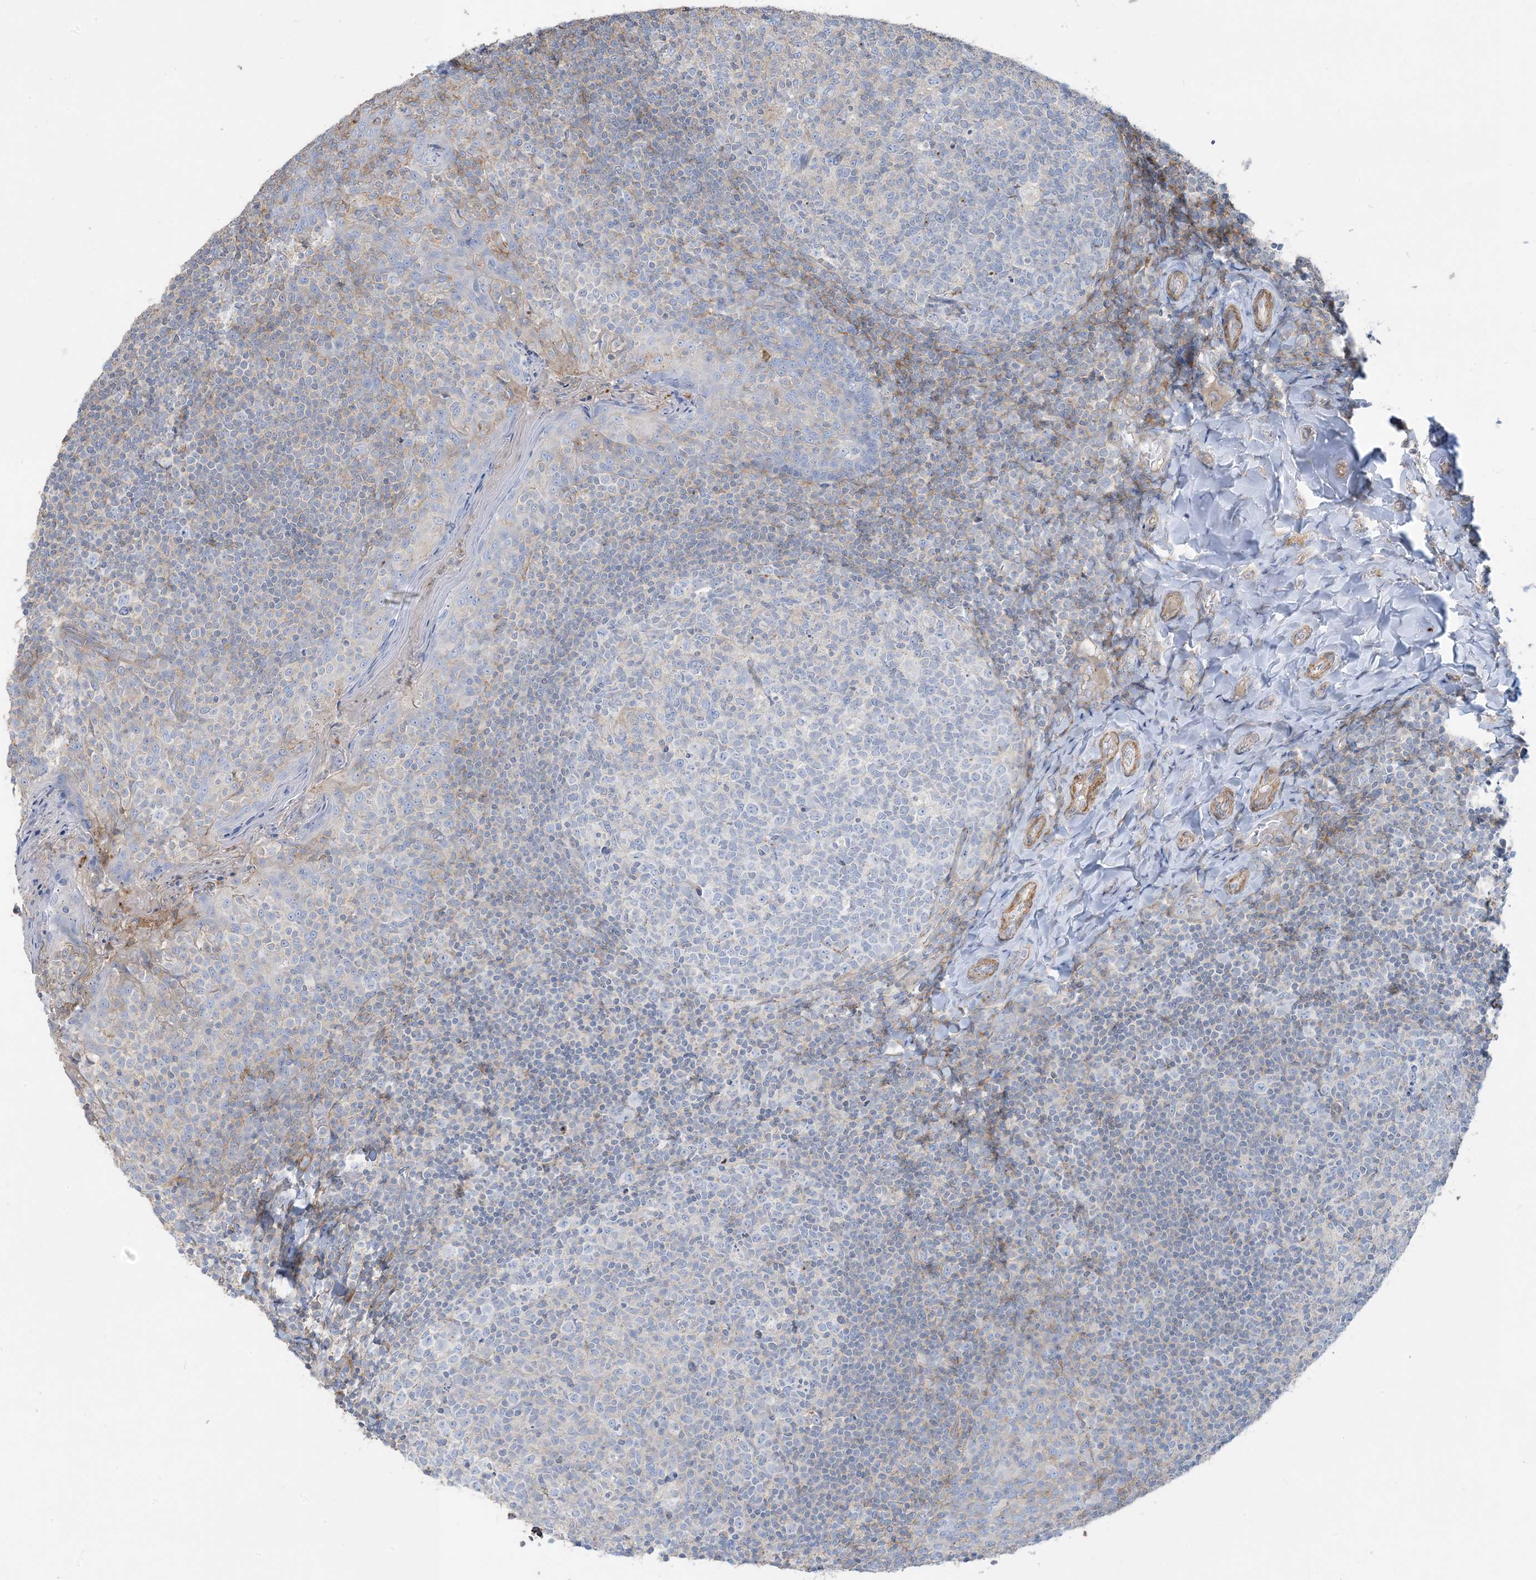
{"staining": {"intensity": "negative", "quantity": "none", "location": "none"}, "tissue": "tonsil", "cell_type": "Germinal center cells", "image_type": "normal", "snomed": [{"axis": "morphology", "description": "Normal tissue, NOS"}, {"axis": "topography", "description": "Tonsil"}], "caption": "IHC photomicrograph of normal tonsil: tonsil stained with DAB (3,3'-diaminobenzidine) shows no significant protein staining in germinal center cells.", "gene": "GTF3C2", "patient": {"sex": "female", "age": 19}}